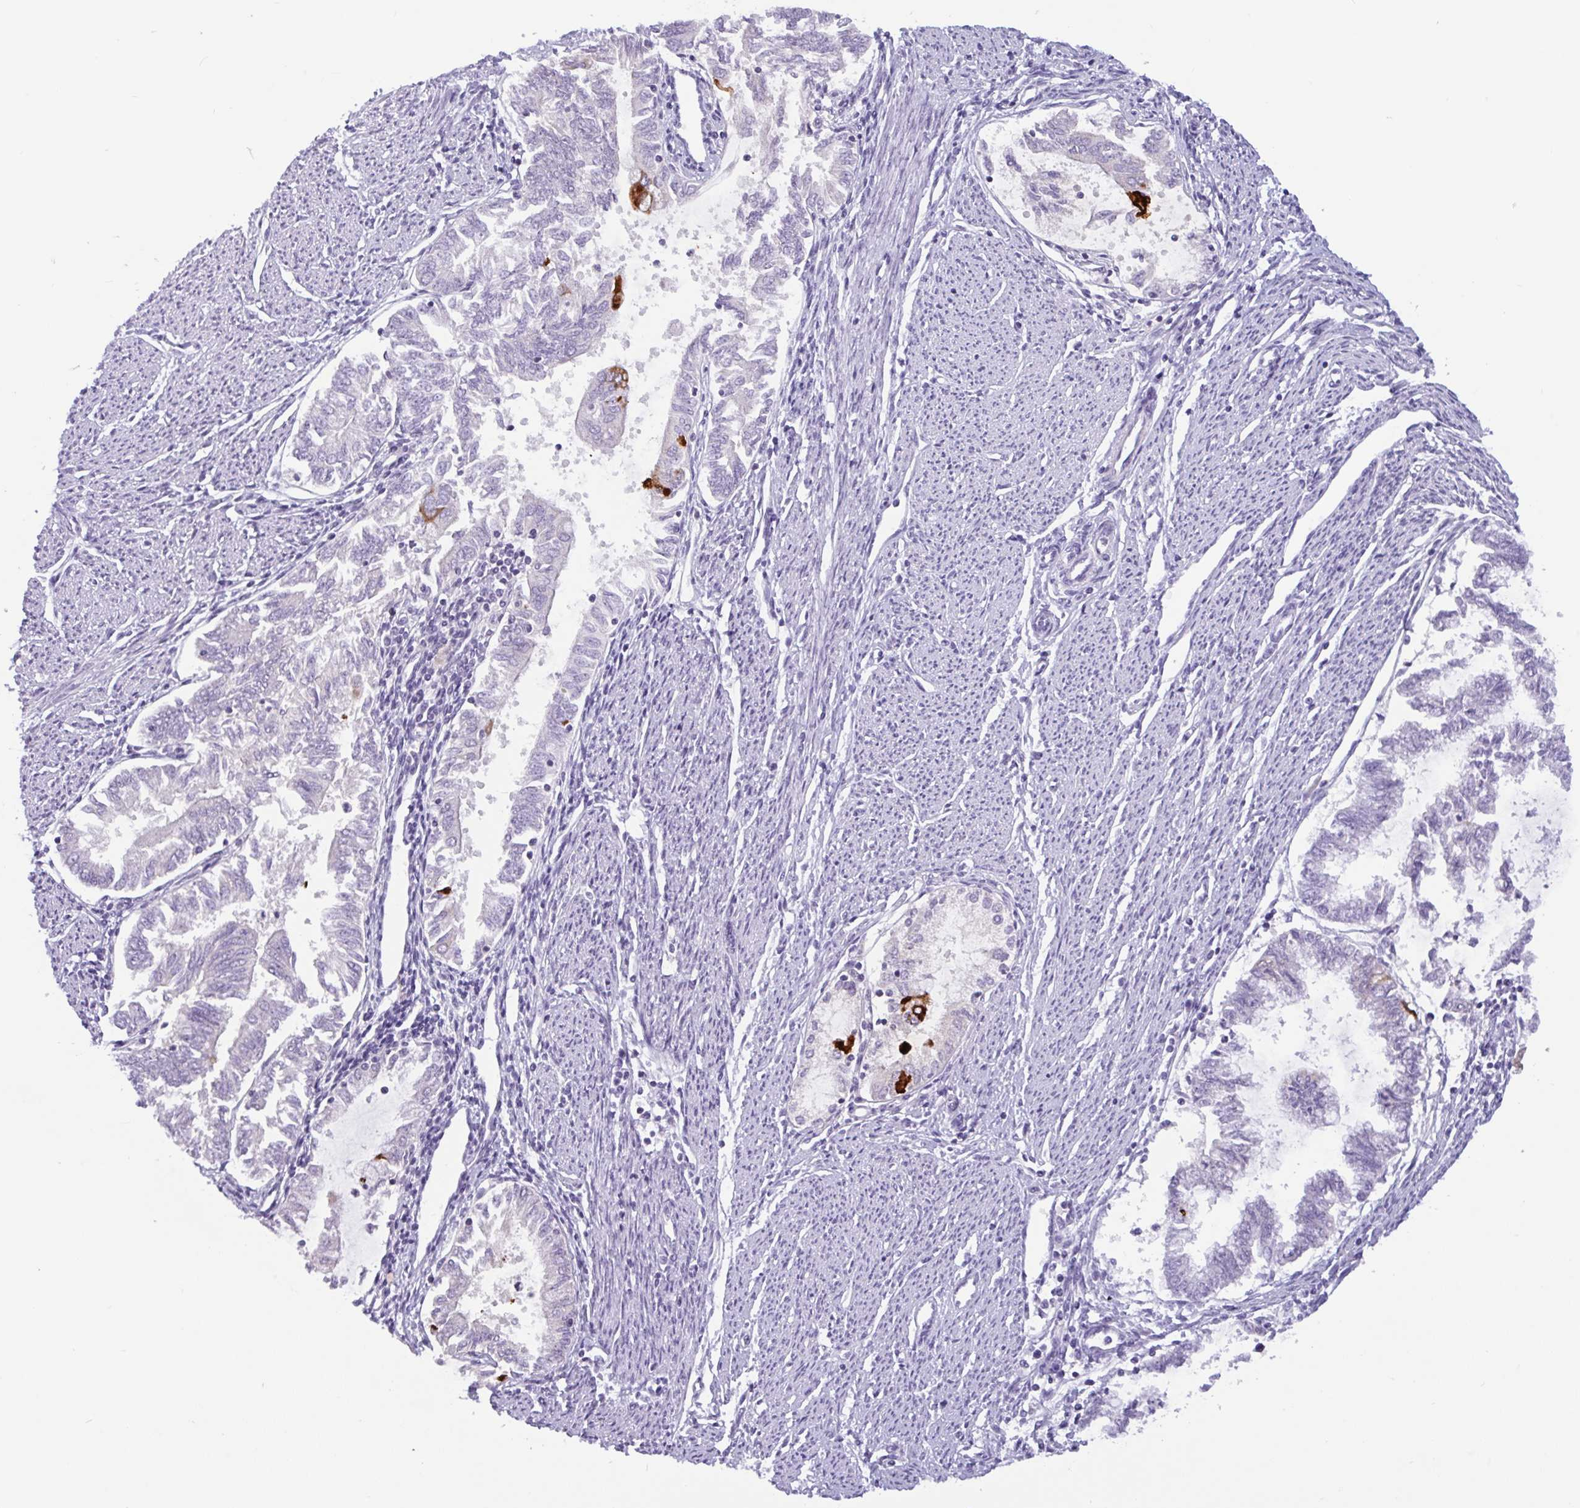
{"staining": {"intensity": "strong", "quantity": "<25%", "location": "cytoplasmic/membranous"}, "tissue": "endometrial cancer", "cell_type": "Tumor cells", "image_type": "cancer", "snomed": [{"axis": "morphology", "description": "Adenocarcinoma, NOS"}, {"axis": "topography", "description": "Endometrium"}], "caption": "Endometrial cancer (adenocarcinoma) stained with a protein marker demonstrates strong staining in tumor cells.", "gene": "CTSE", "patient": {"sex": "female", "age": 79}}